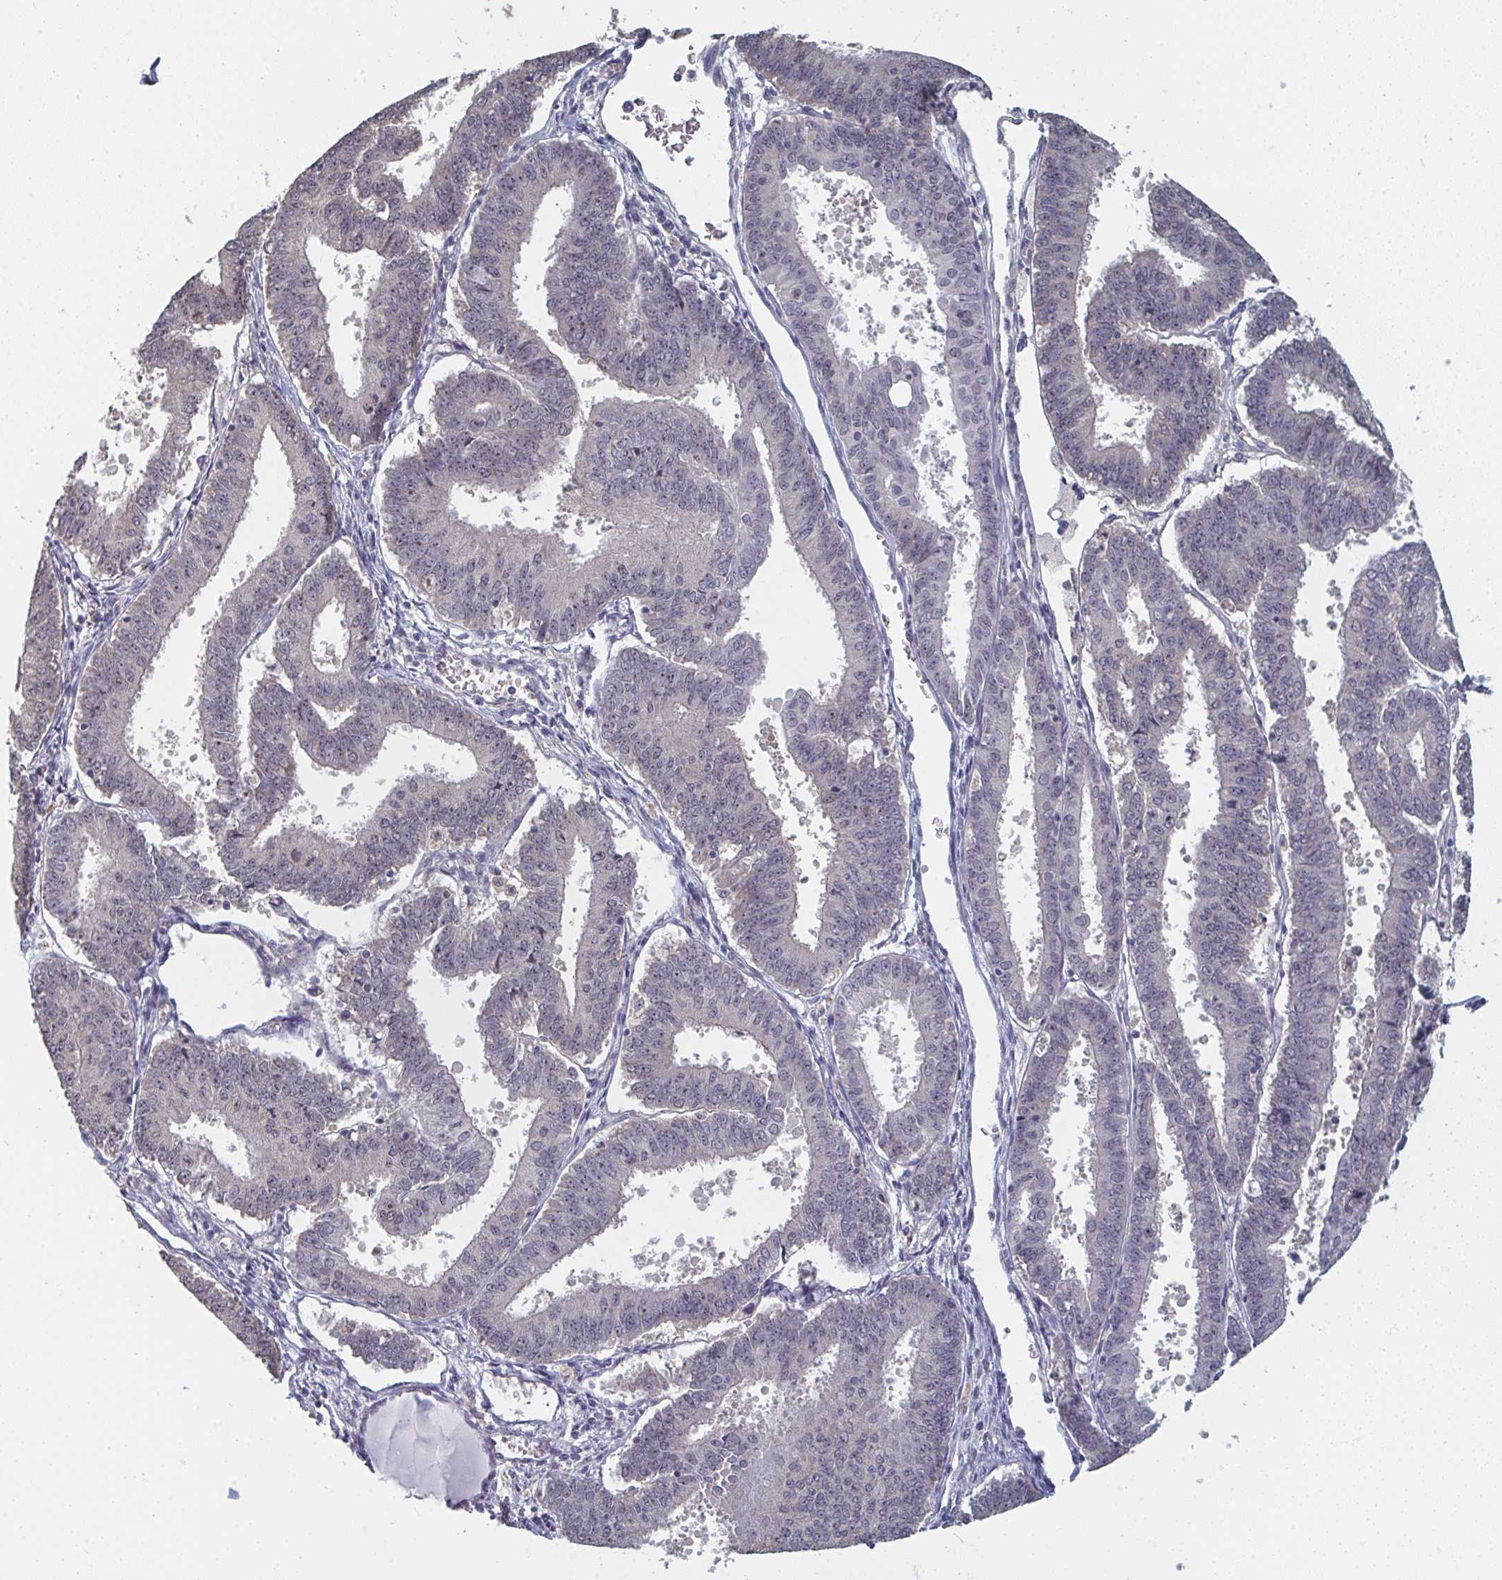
{"staining": {"intensity": "negative", "quantity": "none", "location": "none"}, "tissue": "endometrial cancer", "cell_type": "Tumor cells", "image_type": "cancer", "snomed": [{"axis": "morphology", "description": "Adenocarcinoma, NOS"}, {"axis": "topography", "description": "Endometrium"}], "caption": "A histopathology image of human endometrial cancer is negative for staining in tumor cells.", "gene": "LIX1", "patient": {"sex": "female", "age": 73}}